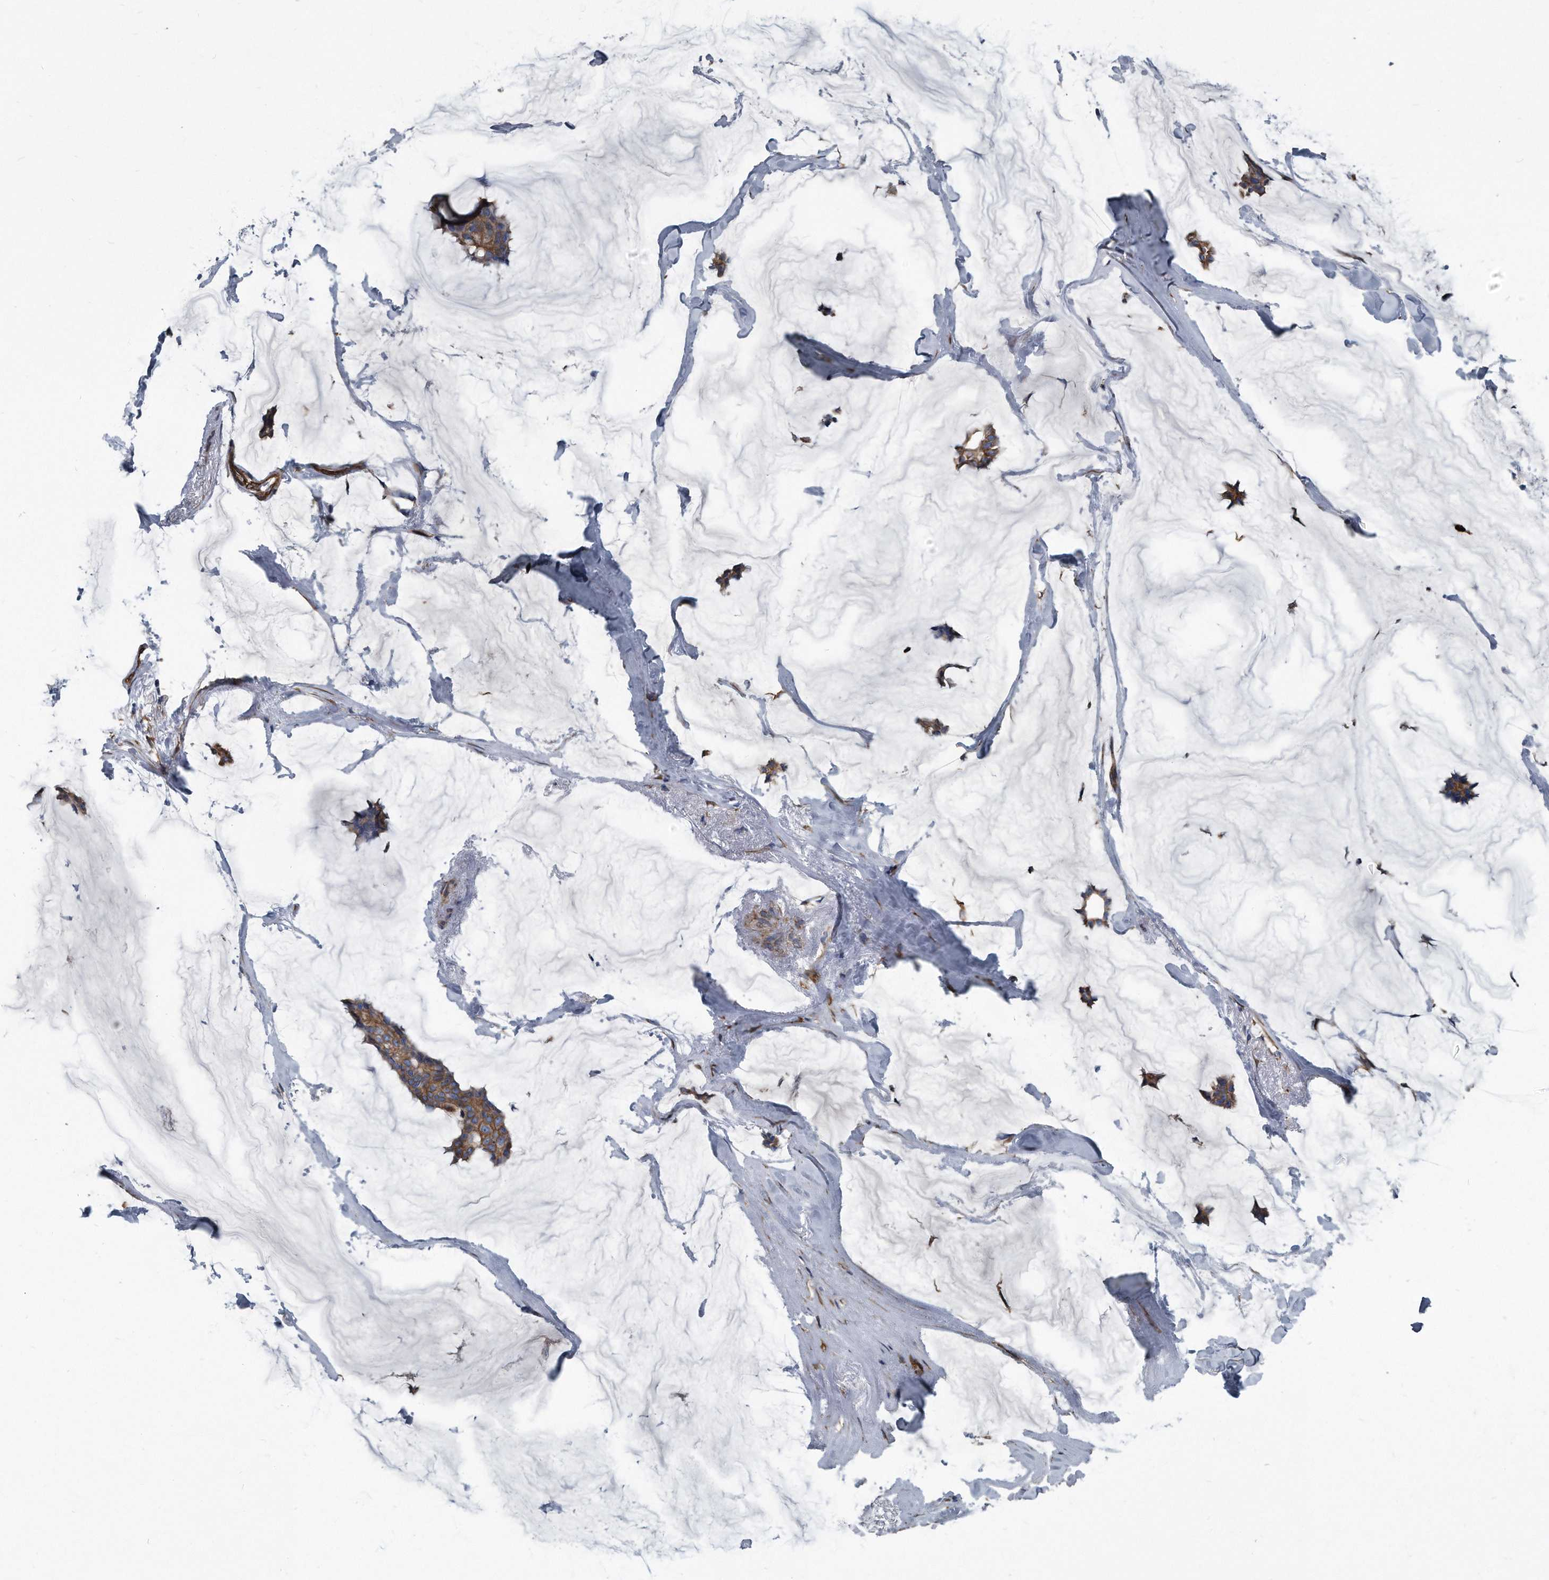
{"staining": {"intensity": "moderate", "quantity": "25%-75%", "location": "cytoplasmic/membranous"}, "tissue": "breast cancer", "cell_type": "Tumor cells", "image_type": "cancer", "snomed": [{"axis": "morphology", "description": "Duct carcinoma"}, {"axis": "topography", "description": "Breast"}], "caption": "Immunohistochemical staining of breast invasive ductal carcinoma demonstrates medium levels of moderate cytoplasmic/membranous protein expression in about 25%-75% of tumor cells. (Stains: DAB (3,3'-diaminobenzidine) in brown, nuclei in blue, Microscopy: brightfield microscopy at high magnification).", "gene": "PLEC", "patient": {"sex": "female", "age": 93}}